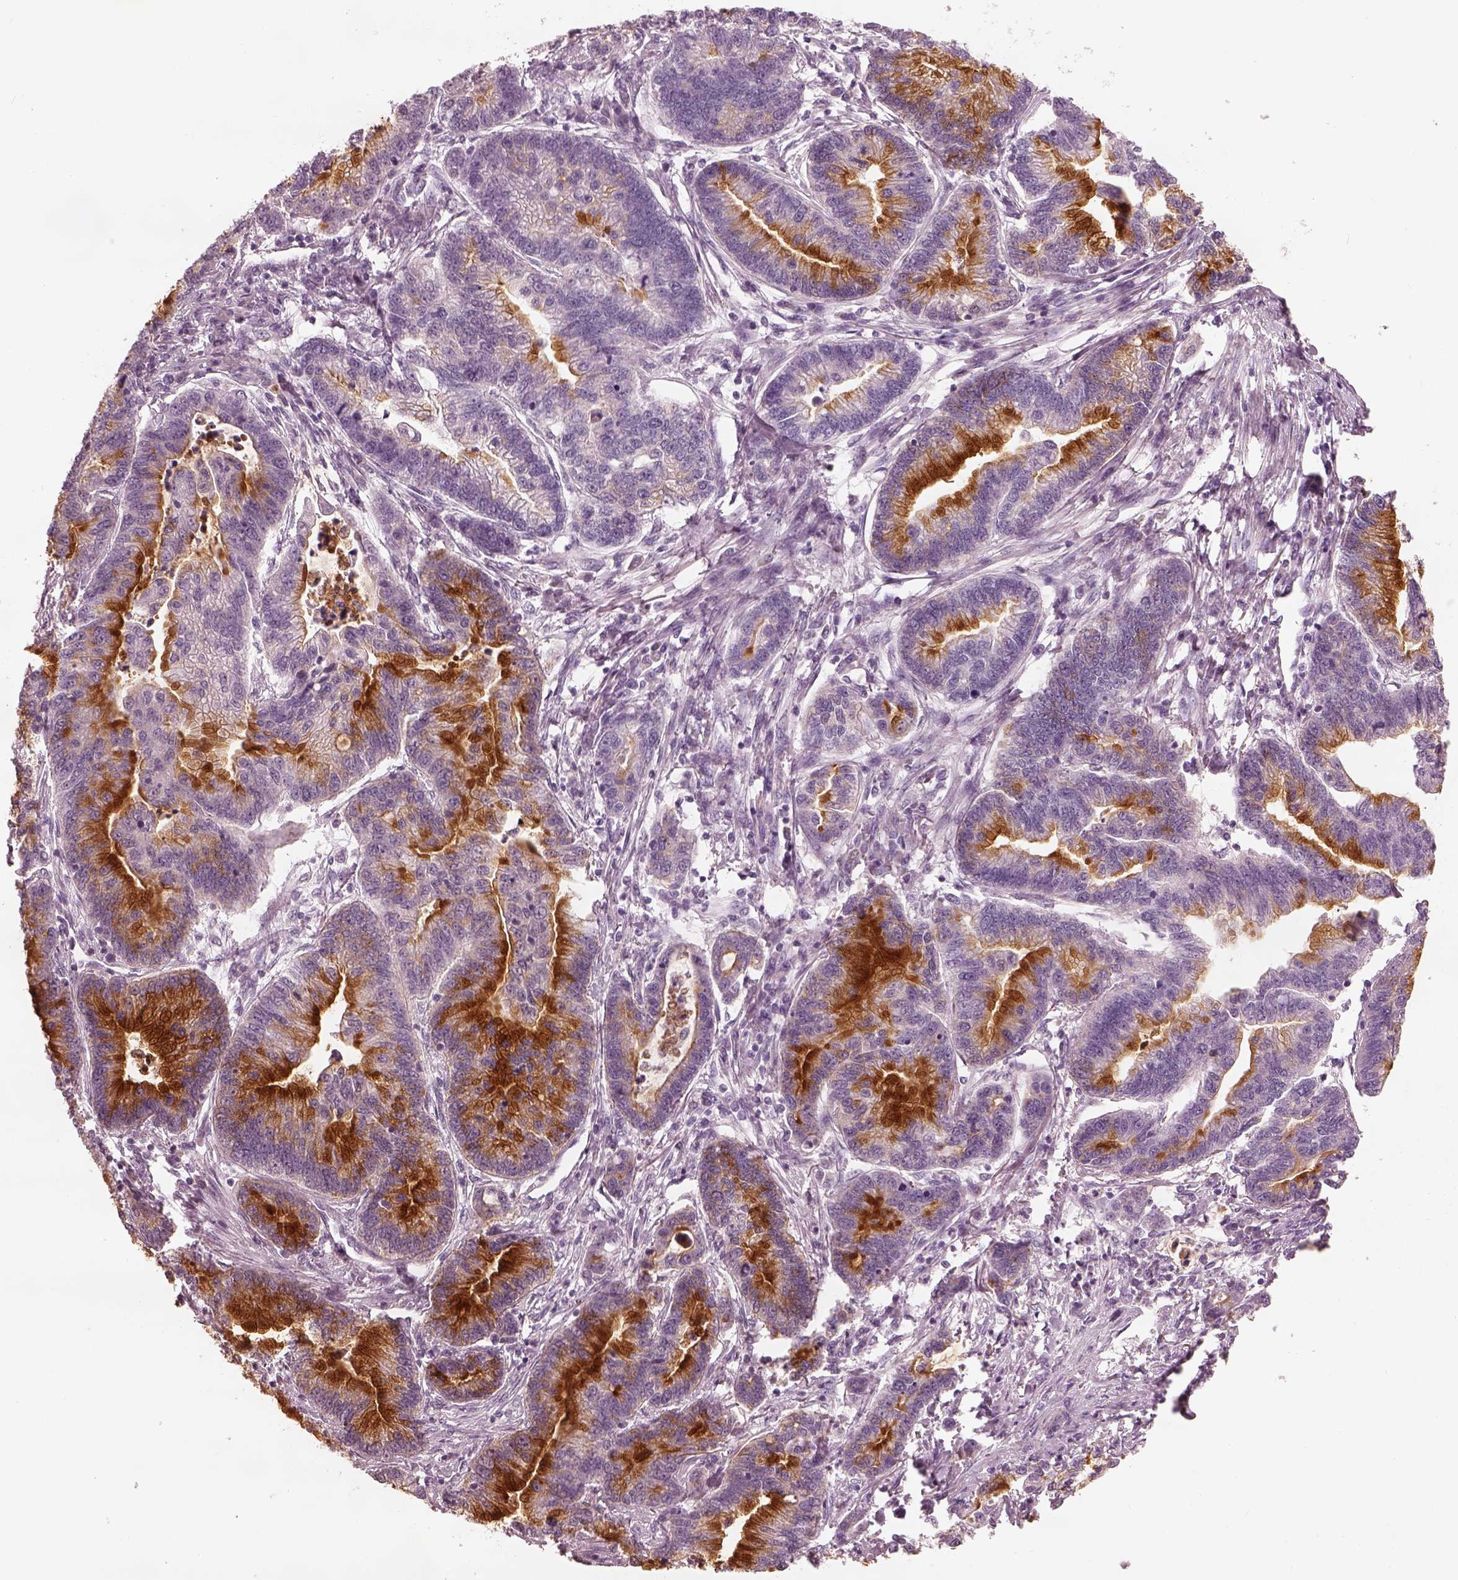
{"staining": {"intensity": "strong", "quantity": "<25%", "location": "cytoplasmic/membranous"}, "tissue": "stomach cancer", "cell_type": "Tumor cells", "image_type": "cancer", "snomed": [{"axis": "morphology", "description": "Adenocarcinoma, NOS"}, {"axis": "topography", "description": "Stomach"}], "caption": "A brown stain labels strong cytoplasmic/membranous staining of a protein in stomach cancer tumor cells.", "gene": "MIA", "patient": {"sex": "male", "age": 83}}